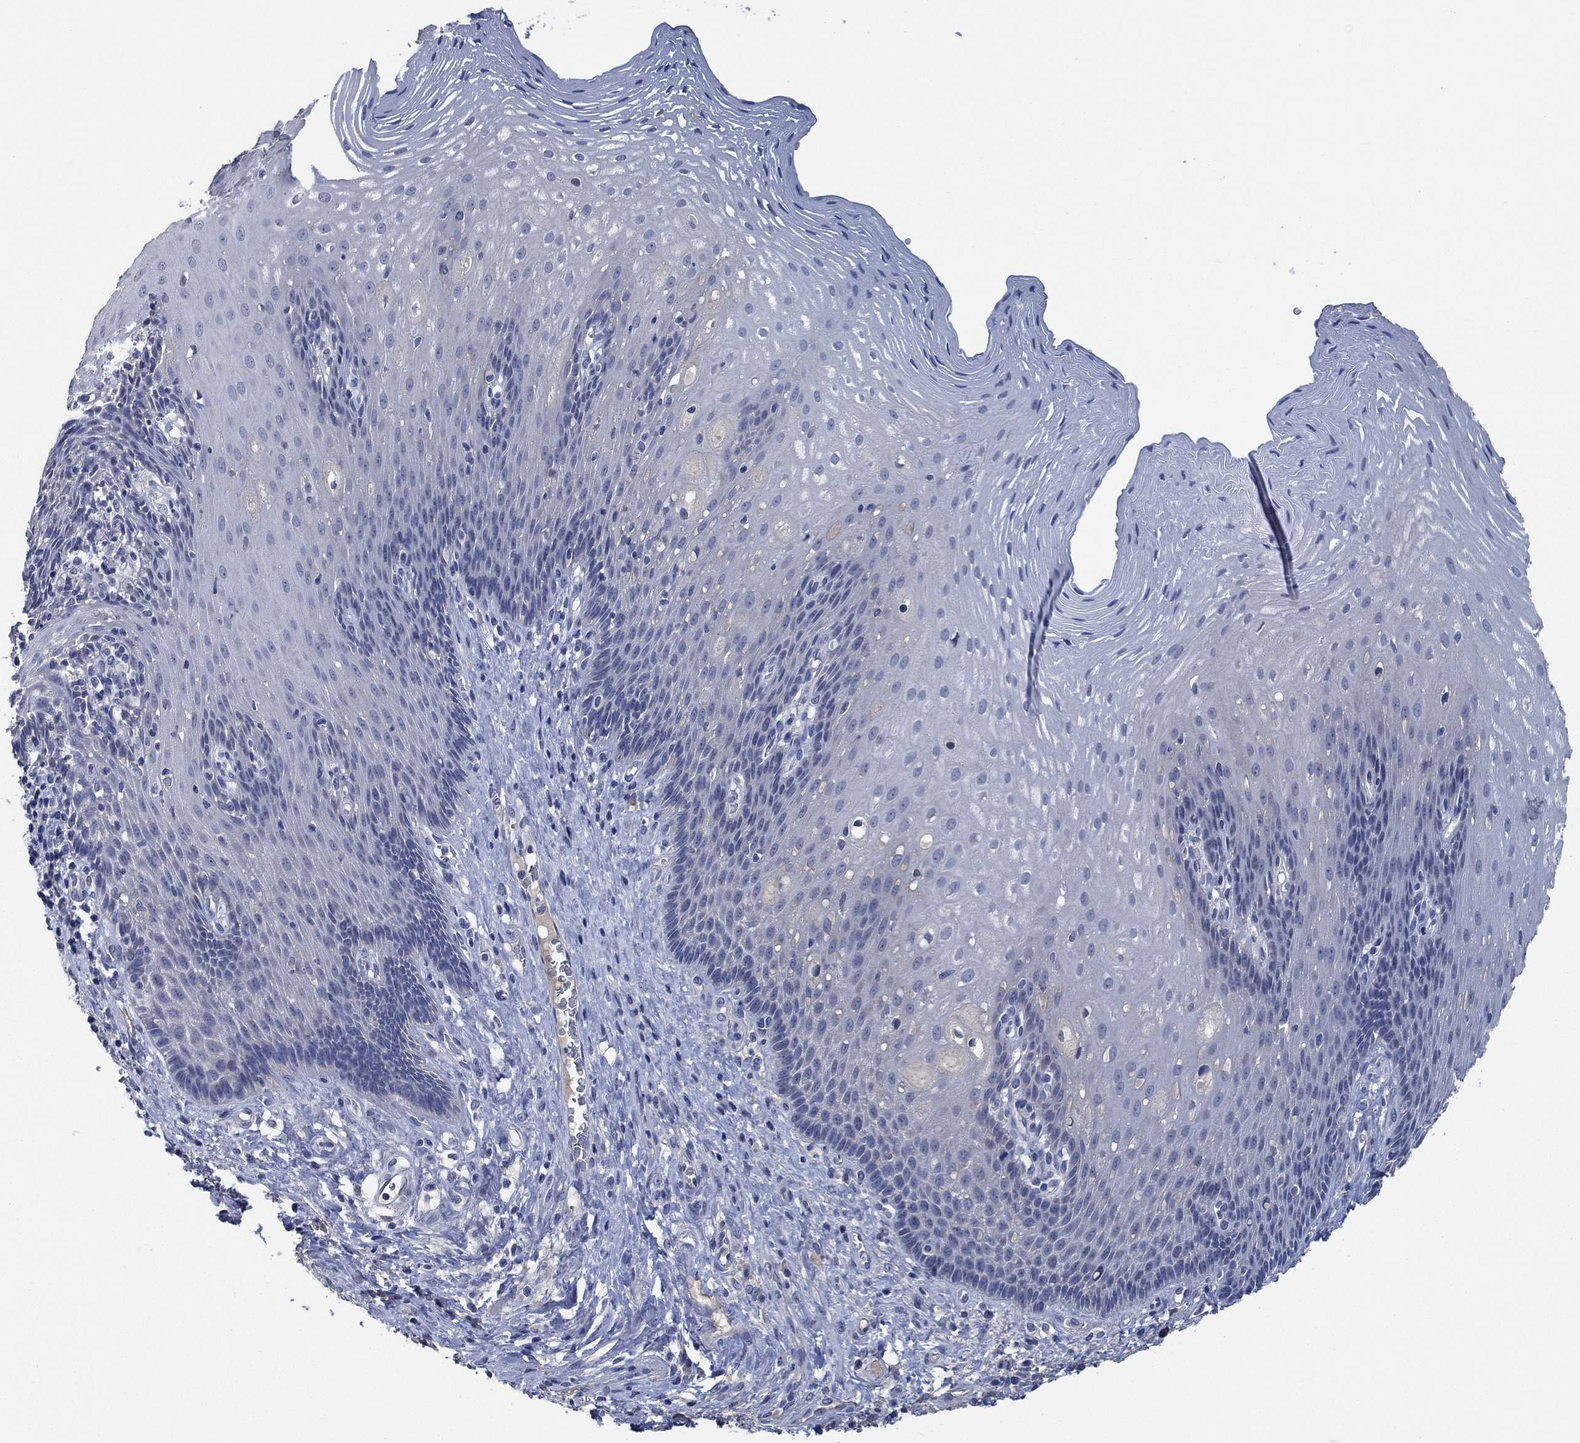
{"staining": {"intensity": "negative", "quantity": "none", "location": "none"}, "tissue": "esophagus", "cell_type": "Squamous epithelial cells", "image_type": "normal", "snomed": [{"axis": "morphology", "description": "Normal tissue, NOS"}, {"axis": "topography", "description": "Esophagus"}], "caption": "A high-resolution image shows immunohistochemistry staining of normal esophagus, which demonstrates no significant staining in squamous epithelial cells. The staining is performed using DAB (3,3'-diaminobenzidine) brown chromogen with nuclei counter-stained in using hematoxylin.", "gene": "OBSCN", "patient": {"sex": "male", "age": 76}}